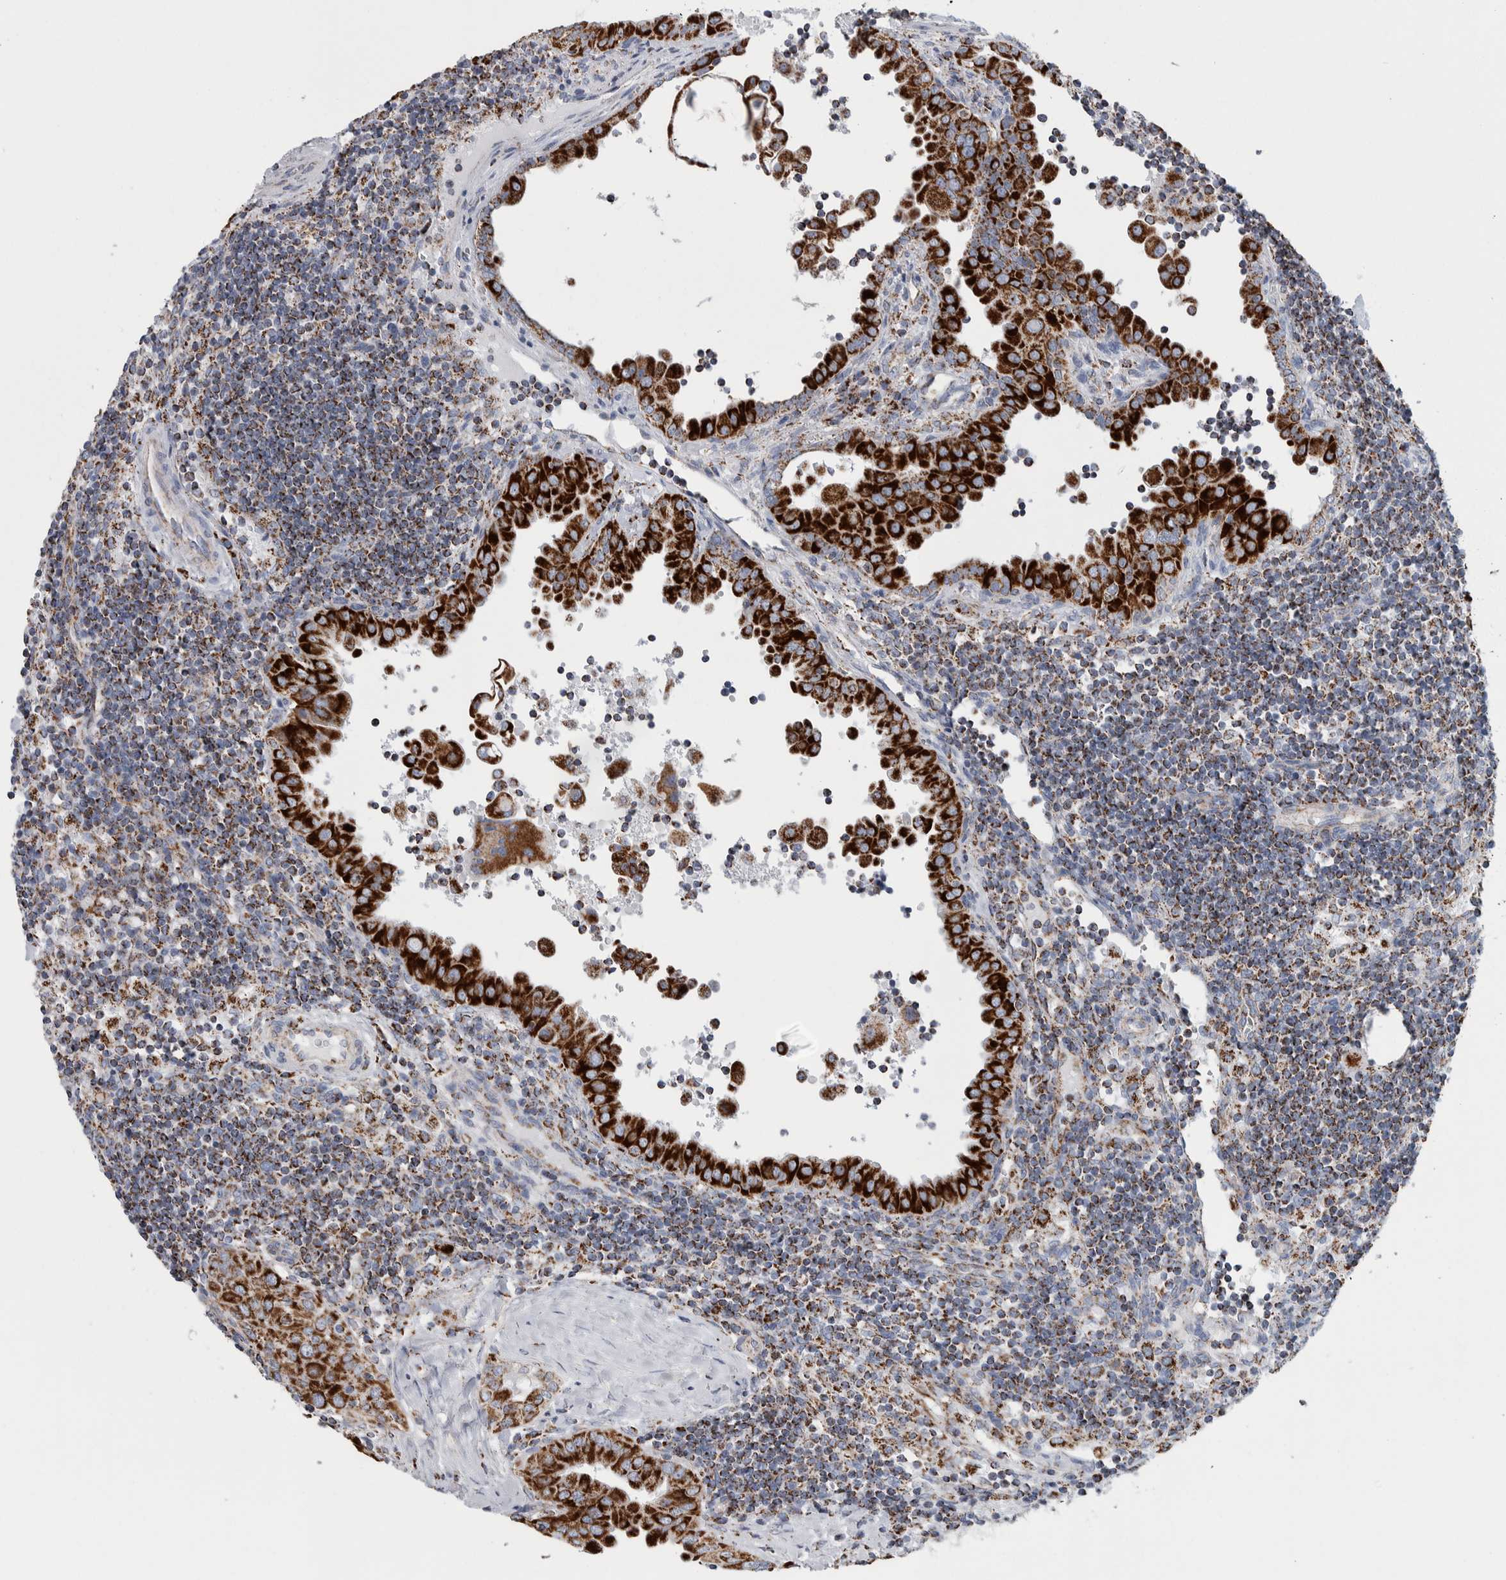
{"staining": {"intensity": "strong", "quantity": ">75%", "location": "cytoplasmic/membranous"}, "tissue": "thyroid cancer", "cell_type": "Tumor cells", "image_type": "cancer", "snomed": [{"axis": "morphology", "description": "Papillary adenocarcinoma, NOS"}, {"axis": "topography", "description": "Thyroid gland"}], "caption": "IHC (DAB (3,3'-diaminobenzidine)) staining of human papillary adenocarcinoma (thyroid) demonstrates strong cytoplasmic/membranous protein expression in approximately >75% of tumor cells. (Brightfield microscopy of DAB IHC at high magnification).", "gene": "ETFA", "patient": {"sex": "male", "age": 33}}